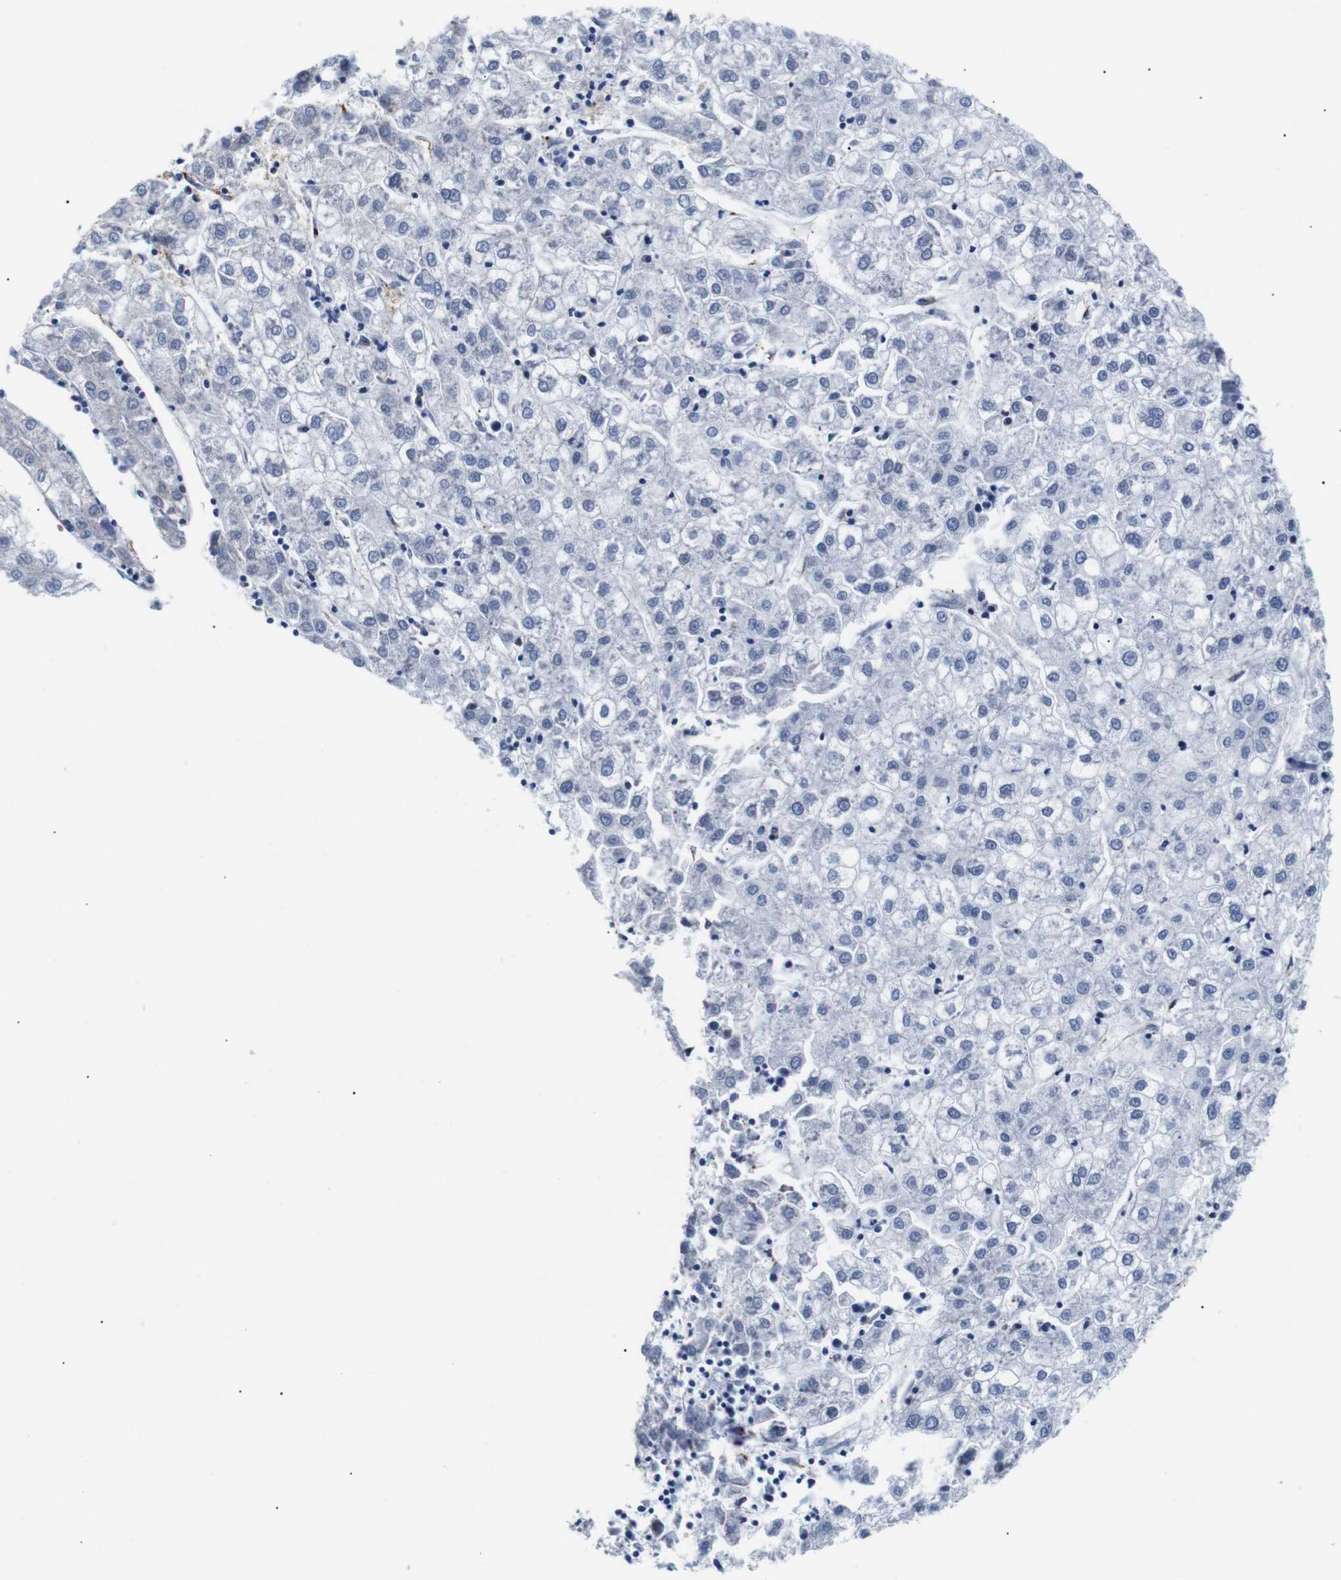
{"staining": {"intensity": "negative", "quantity": "none", "location": "none"}, "tissue": "liver cancer", "cell_type": "Tumor cells", "image_type": "cancer", "snomed": [{"axis": "morphology", "description": "Carcinoma, Hepatocellular, NOS"}, {"axis": "topography", "description": "Liver"}], "caption": "IHC of human liver cancer shows no positivity in tumor cells.", "gene": "MUC4", "patient": {"sex": "male", "age": 72}}